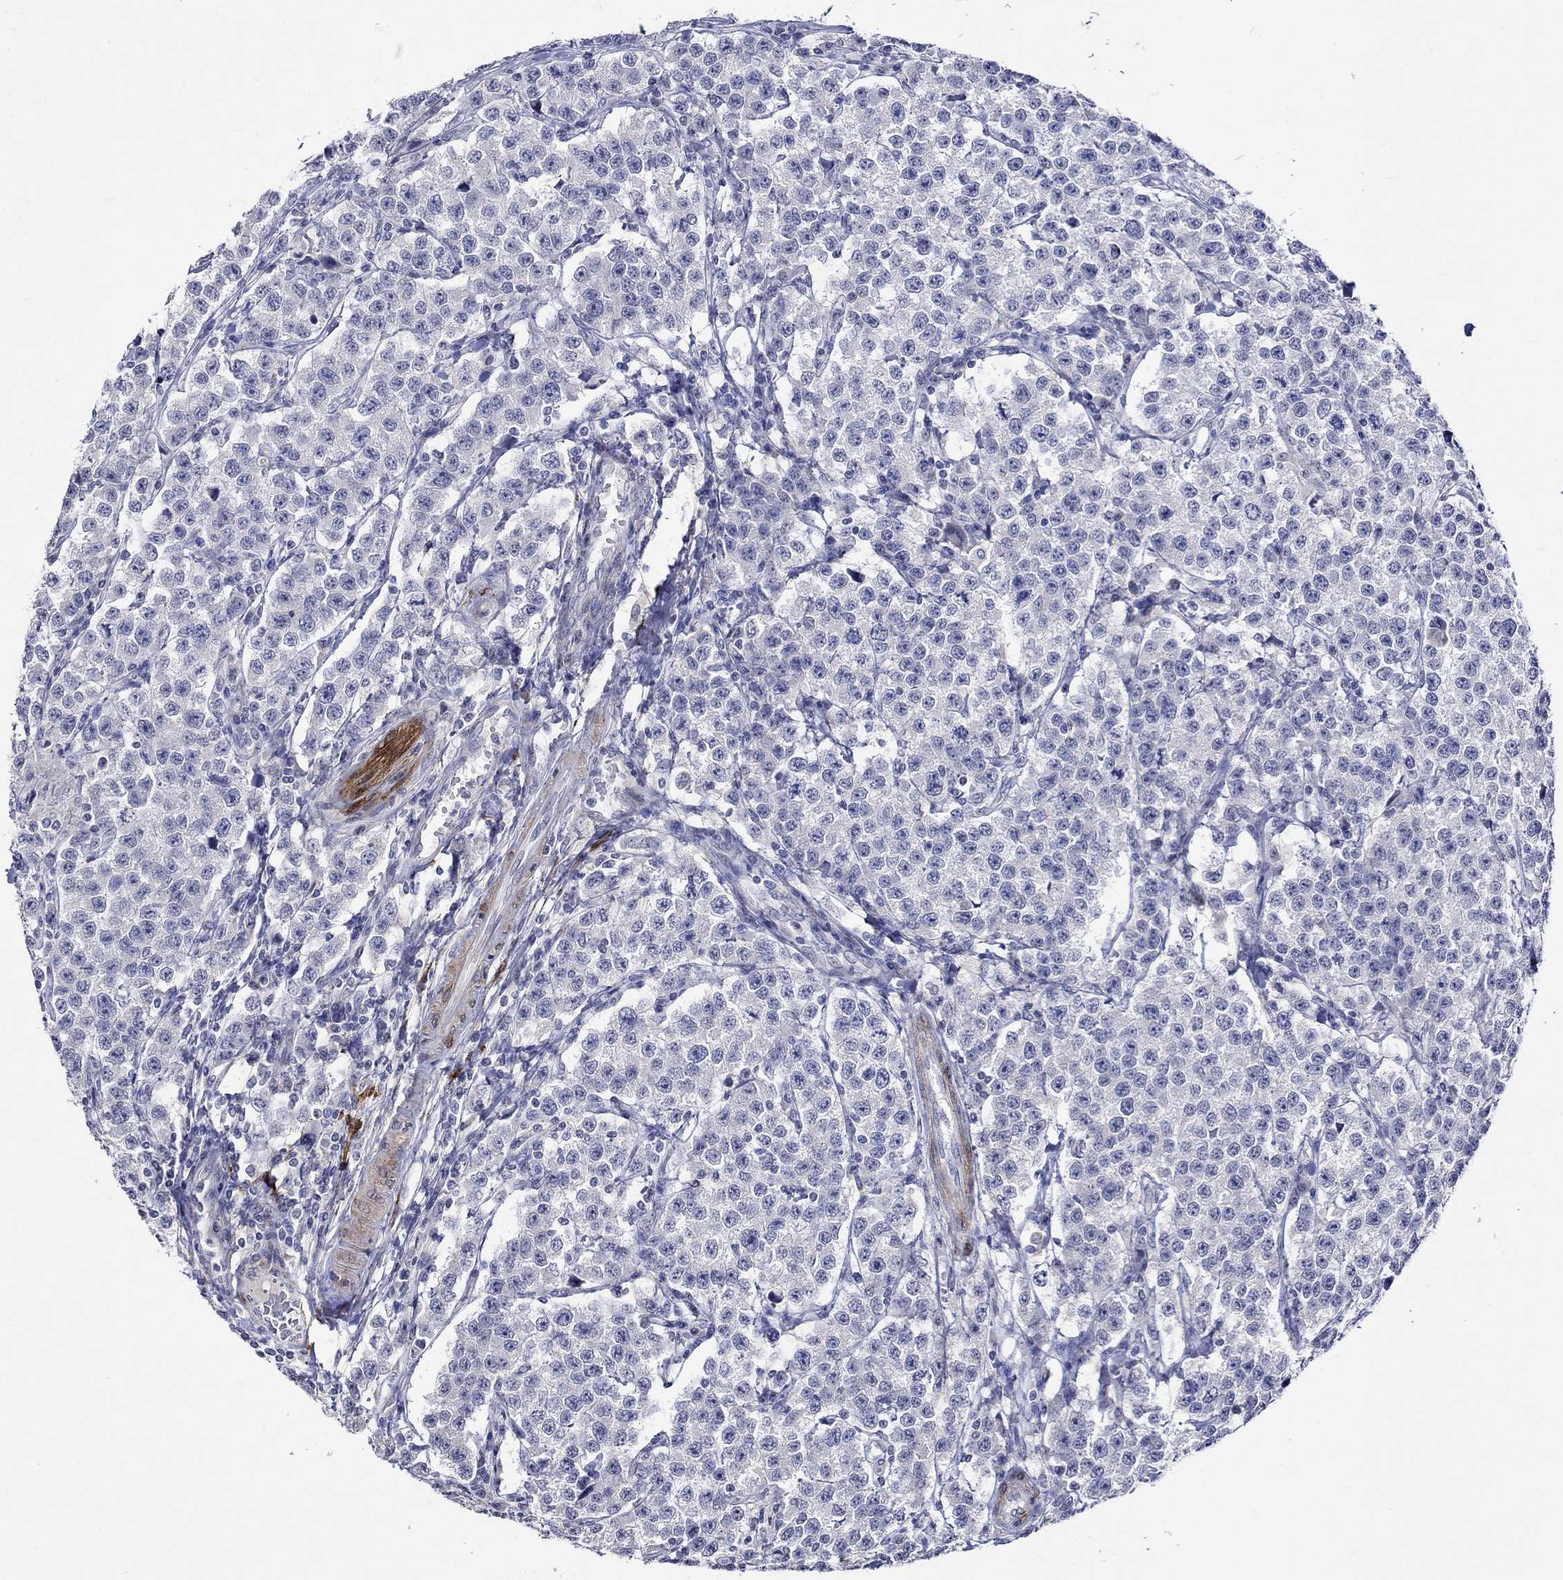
{"staining": {"intensity": "negative", "quantity": "none", "location": "none"}, "tissue": "testis cancer", "cell_type": "Tumor cells", "image_type": "cancer", "snomed": [{"axis": "morphology", "description": "Seminoma, NOS"}, {"axis": "topography", "description": "Testis"}], "caption": "High magnification brightfield microscopy of testis seminoma stained with DAB (3,3'-diaminobenzidine) (brown) and counterstained with hematoxylin (blue): tumor cells show no significant positivity.", "gene": "CRYAB", "patient": {"sex": "male", "age": 59}}